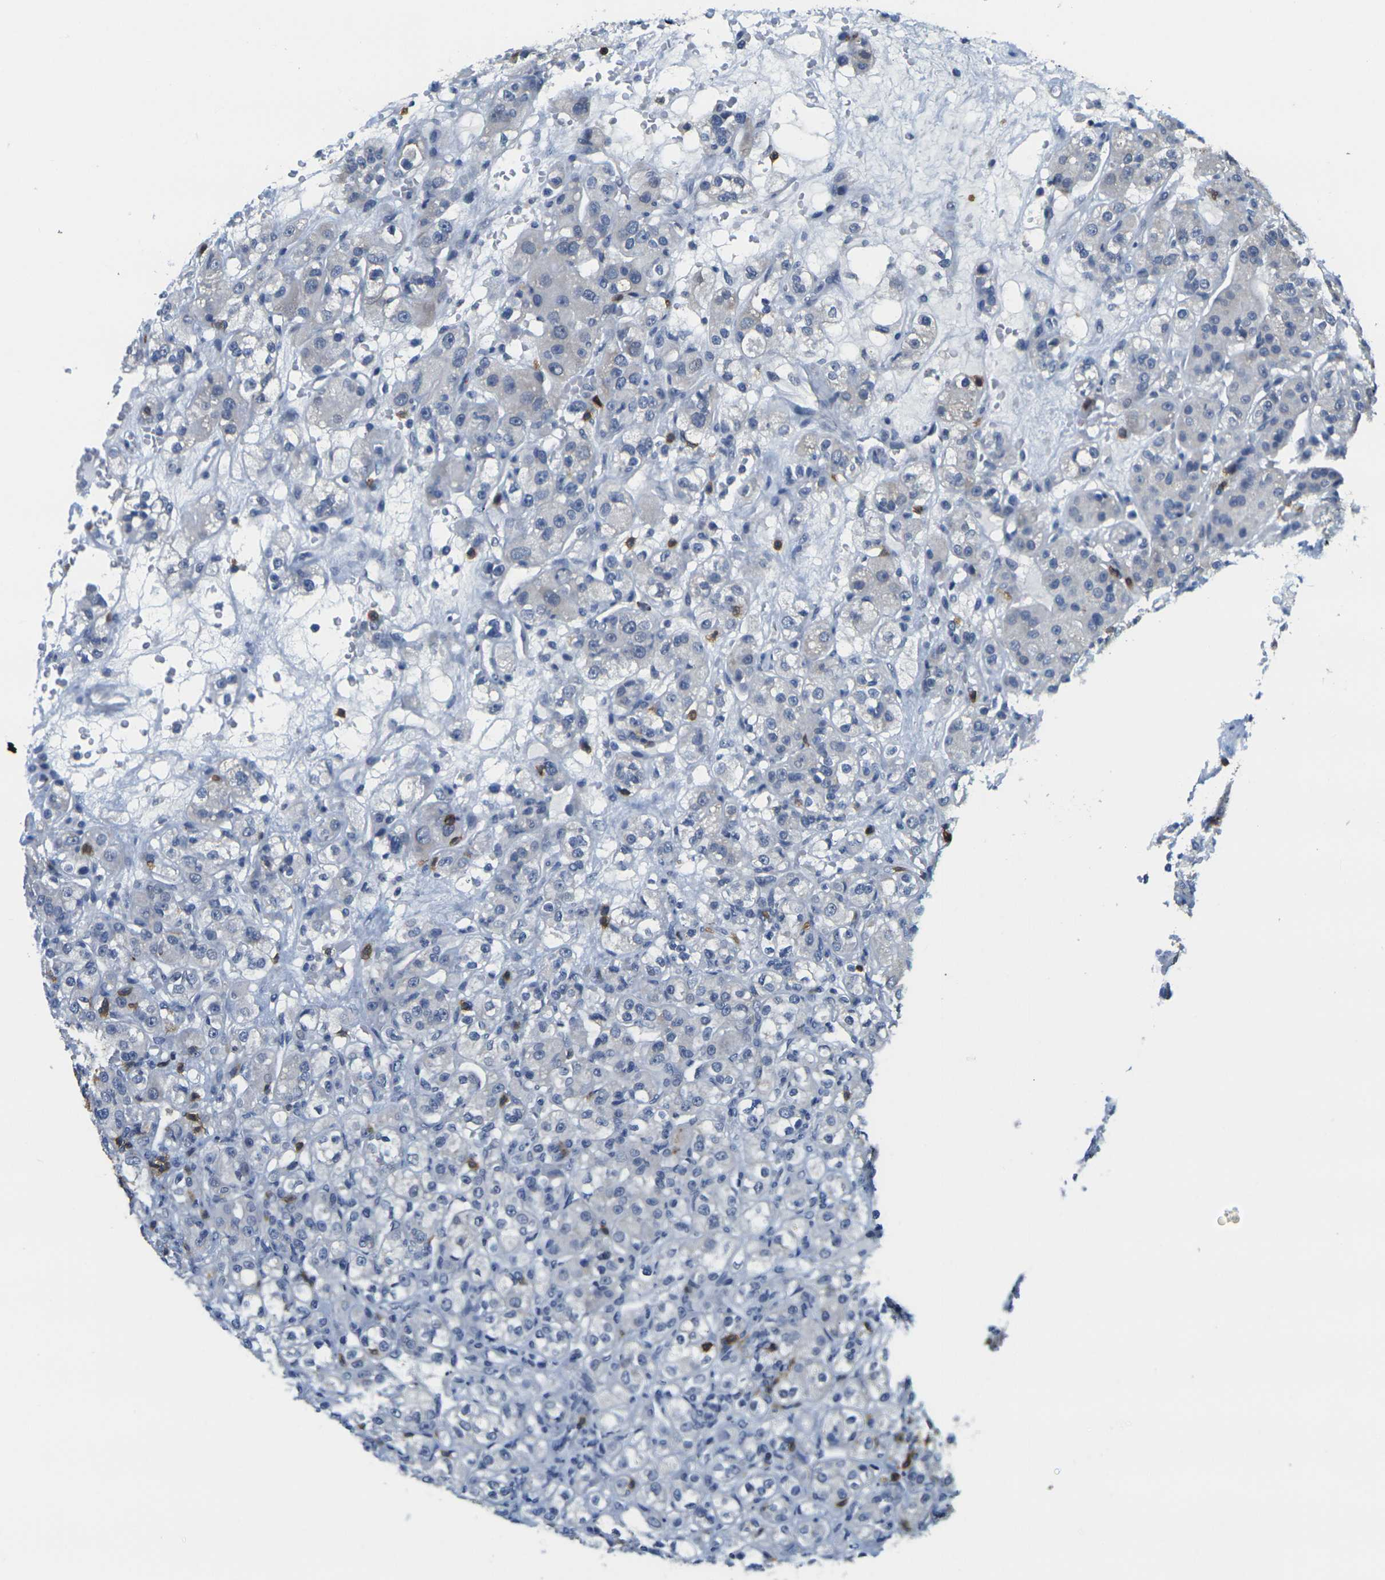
{"staining": {"intensity": "negative", "quantity": "none", "location": "none"}, "tissue": "renal cancer", "cell_type": "Tumor cells", "image_type": "cancer", "snomed": [{"axis": "morphology", "description": "Normal tissue, NOS"}, {"axis": "morphology", "description": "Adenocarcinoma, NOS"}, {"axis": "topography", "description": "Kidney"}], "caption": "IHC micrograph of human renal adenocarcinoma stained for a protein (brown), which displays no expression in tumor cells.", "gene": "CD3D", "patient": {"sex": "male", "age": 61}}